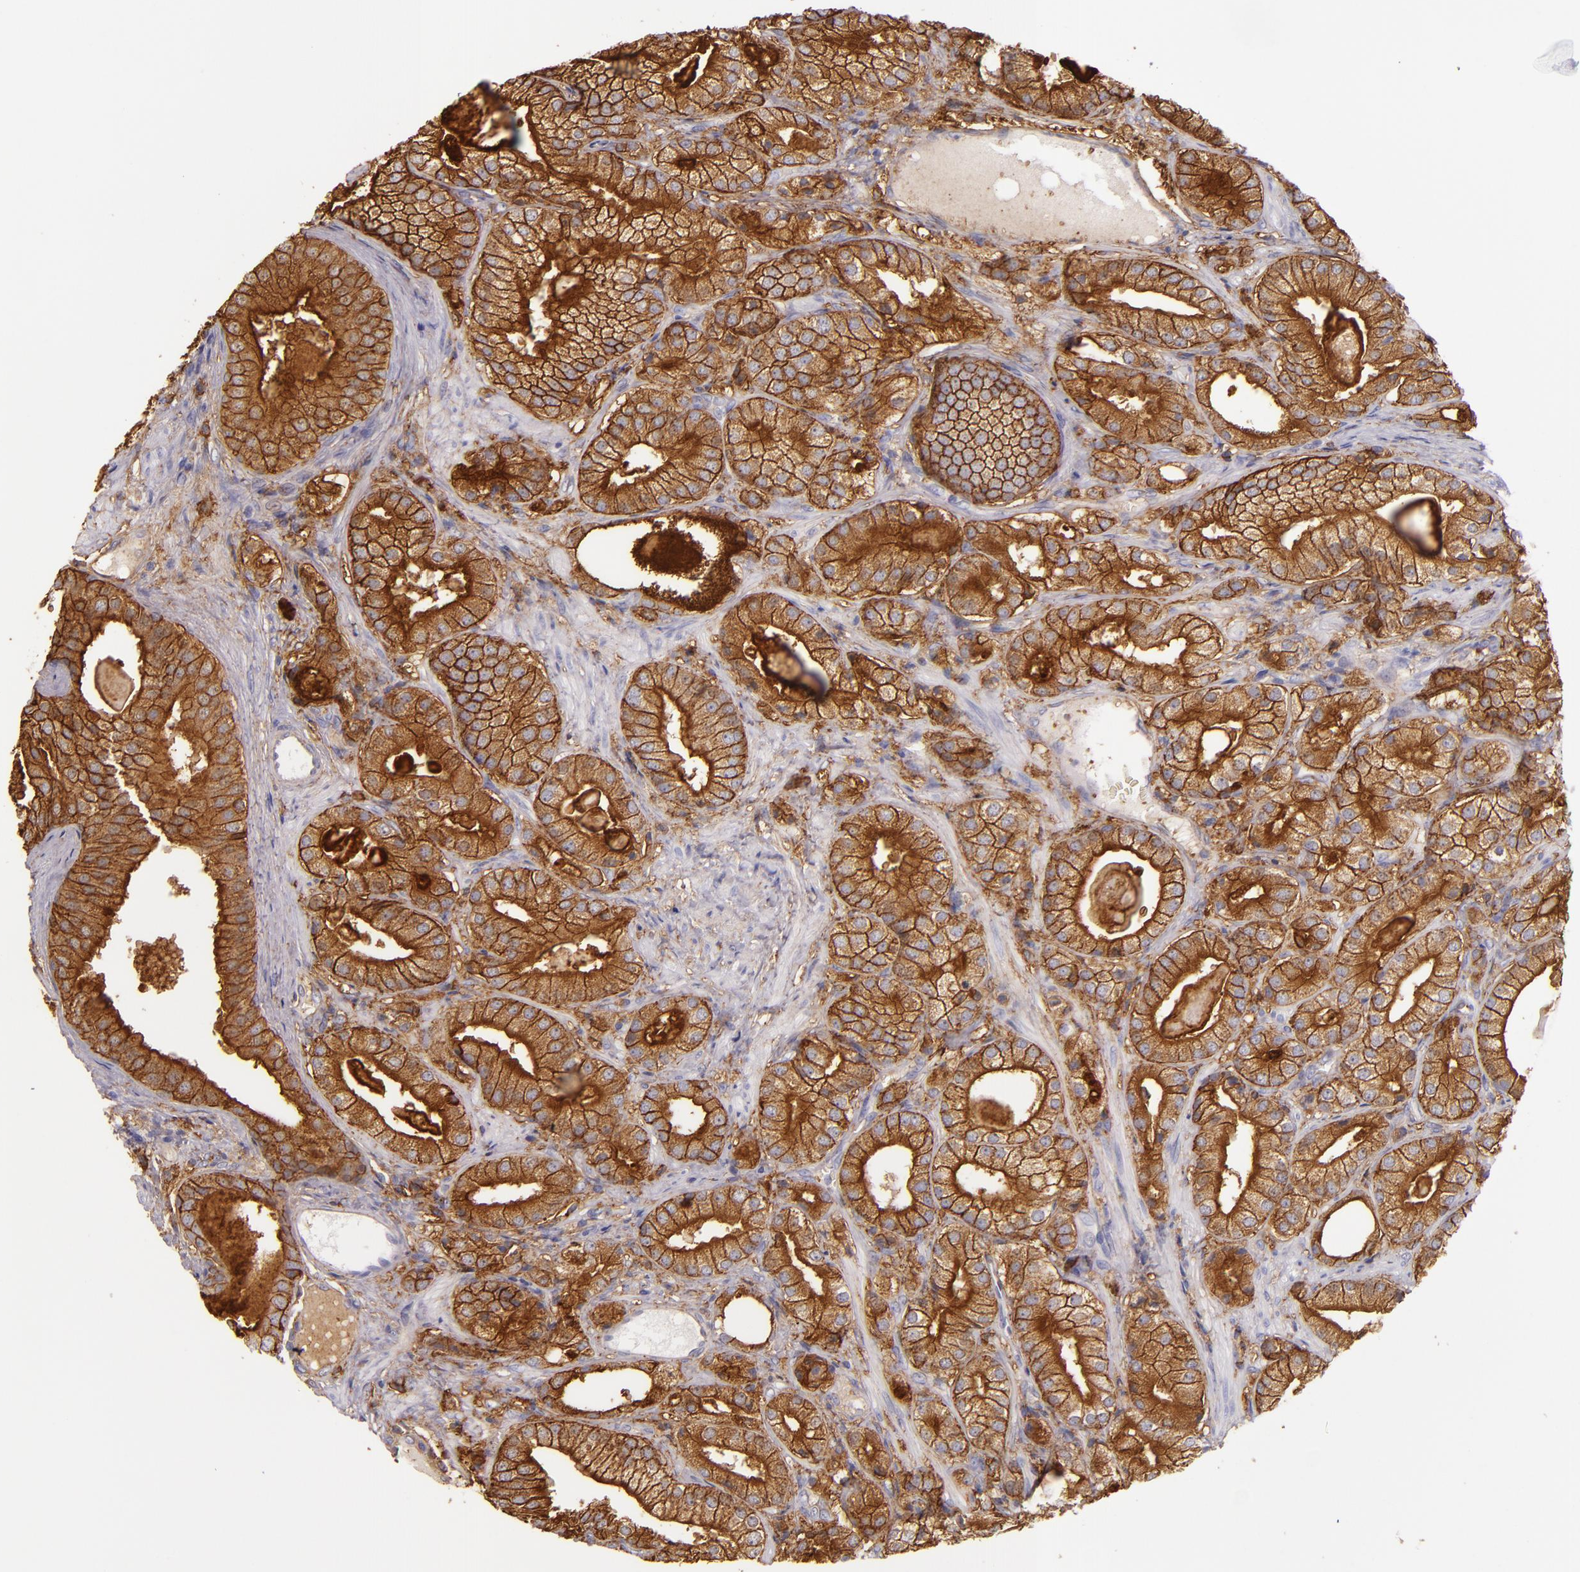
{"staining": {"intensity": "strong", "quantity": ">75%", "location": "cytoplasmic/membranous"}, "tissue": "prostate cancer", "cell_type": "Tumor cells", "image_type": "cancer", "snomed": [{"axis": "morphology", "description": "Adenocarcinoma, Low grade"}, {"axis": "topography", "description": "Prostate"}], "caption": "Immunohistochemical staining of prostate cancer (low-grade adenocarcinoma) exhibits strong cytoplasmic/membranous protein expression in approximately >75% of tumor cells.", "gene": "CD9", "patient": {"sex": "male", "age": 69}}